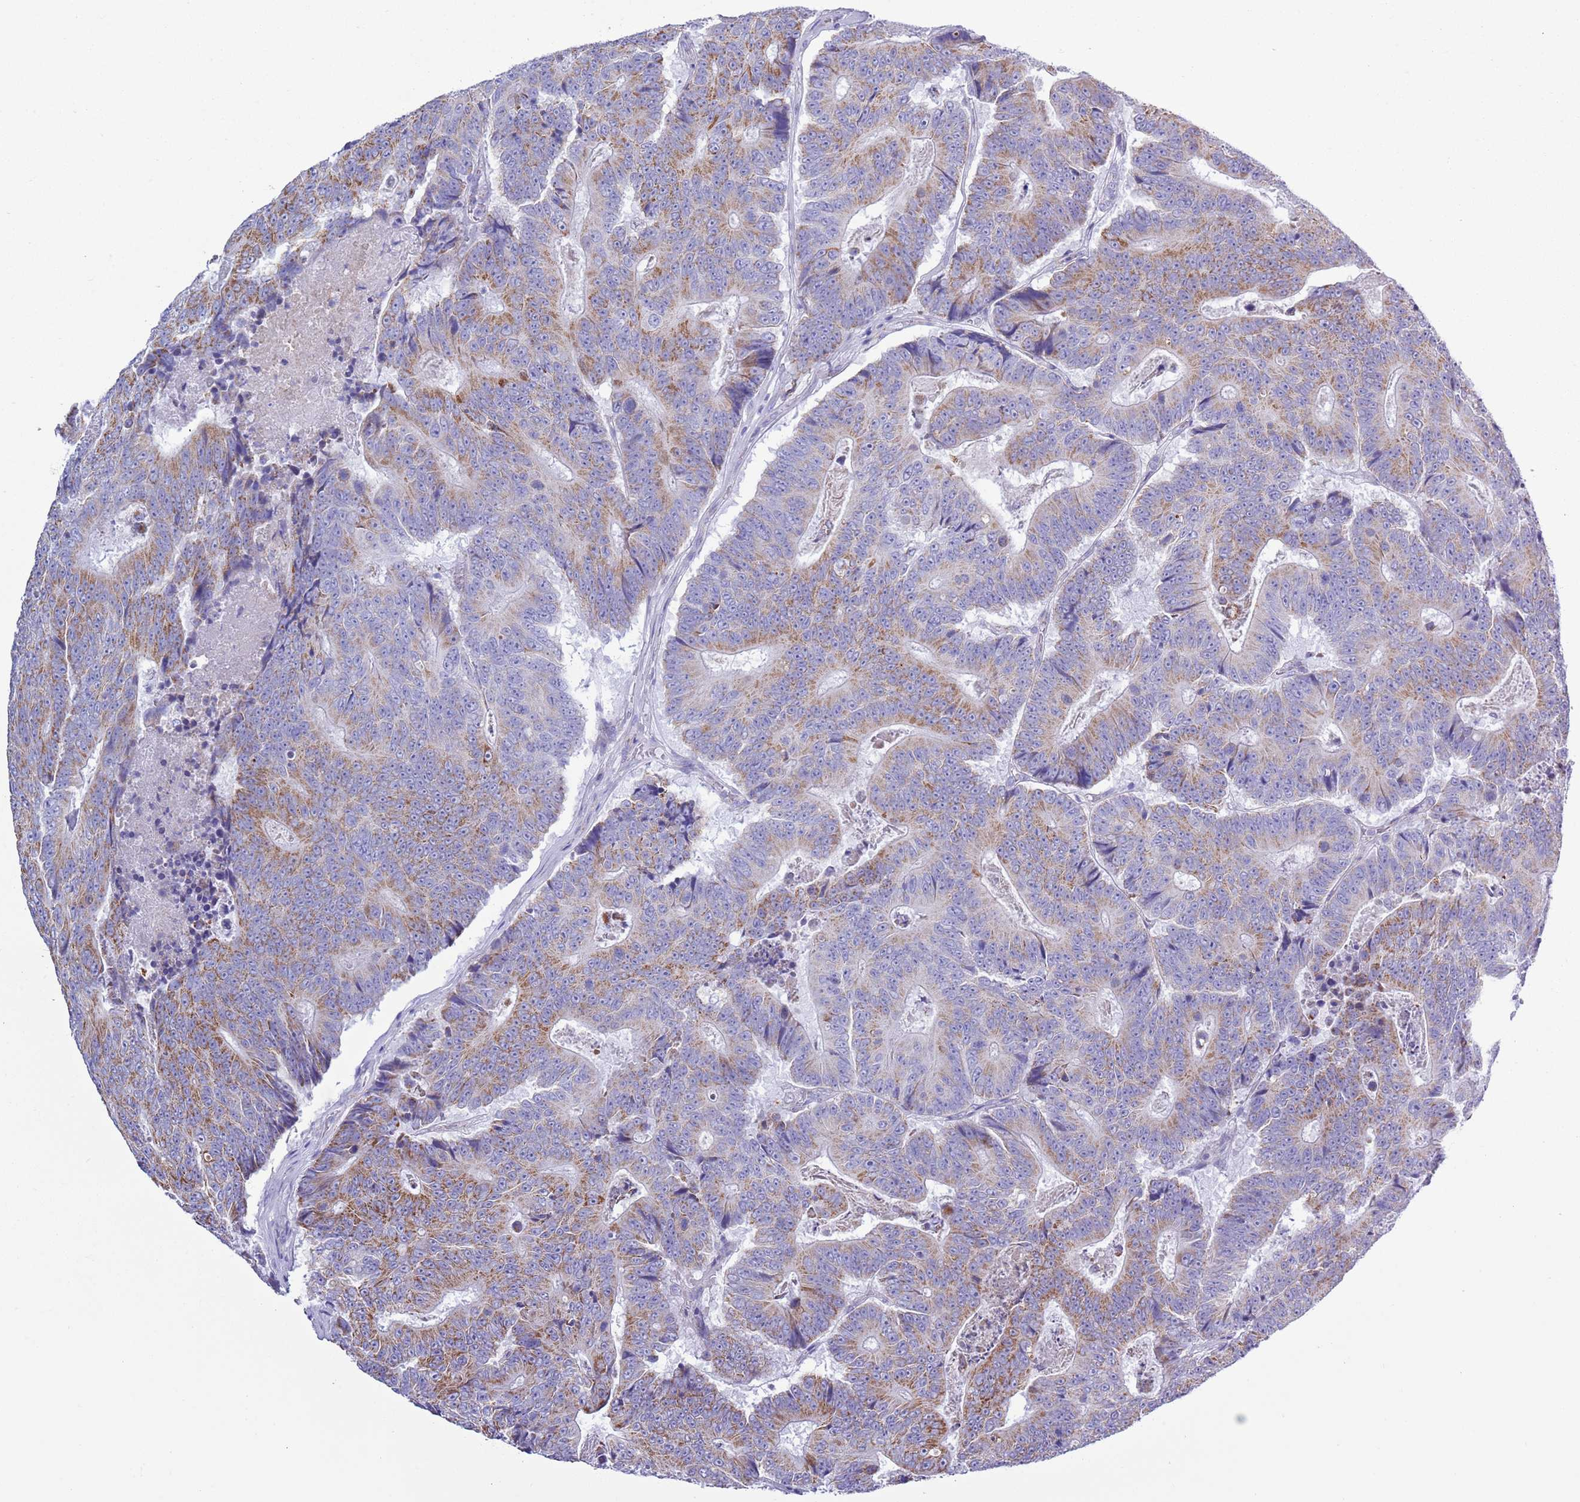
{"staining": {"intensity": "moderate", "quantity": "25%-75%", "location": "cytoplasmic/membranous"}, "tissue": "colorectal cancer", "cell_type": "Tumor cells", "image_type": "cancer", "snomed": [{"axis": "morphology", "description": "Adenocarcinoma, NOS"}, {"axis": "topography", "description": "Colon"}], "caption": "Immunohistochemistry (IHC) (DAB (3,3'-diaminobenzidine)) staining of human adenocarcinoma (colorectal) exhibits moderate cytoplasmic/membranous protein expression in about 25%-75% of tumor cells.", "gene": "MOCOS", "patient": {"sex": "male", "age": 83}}